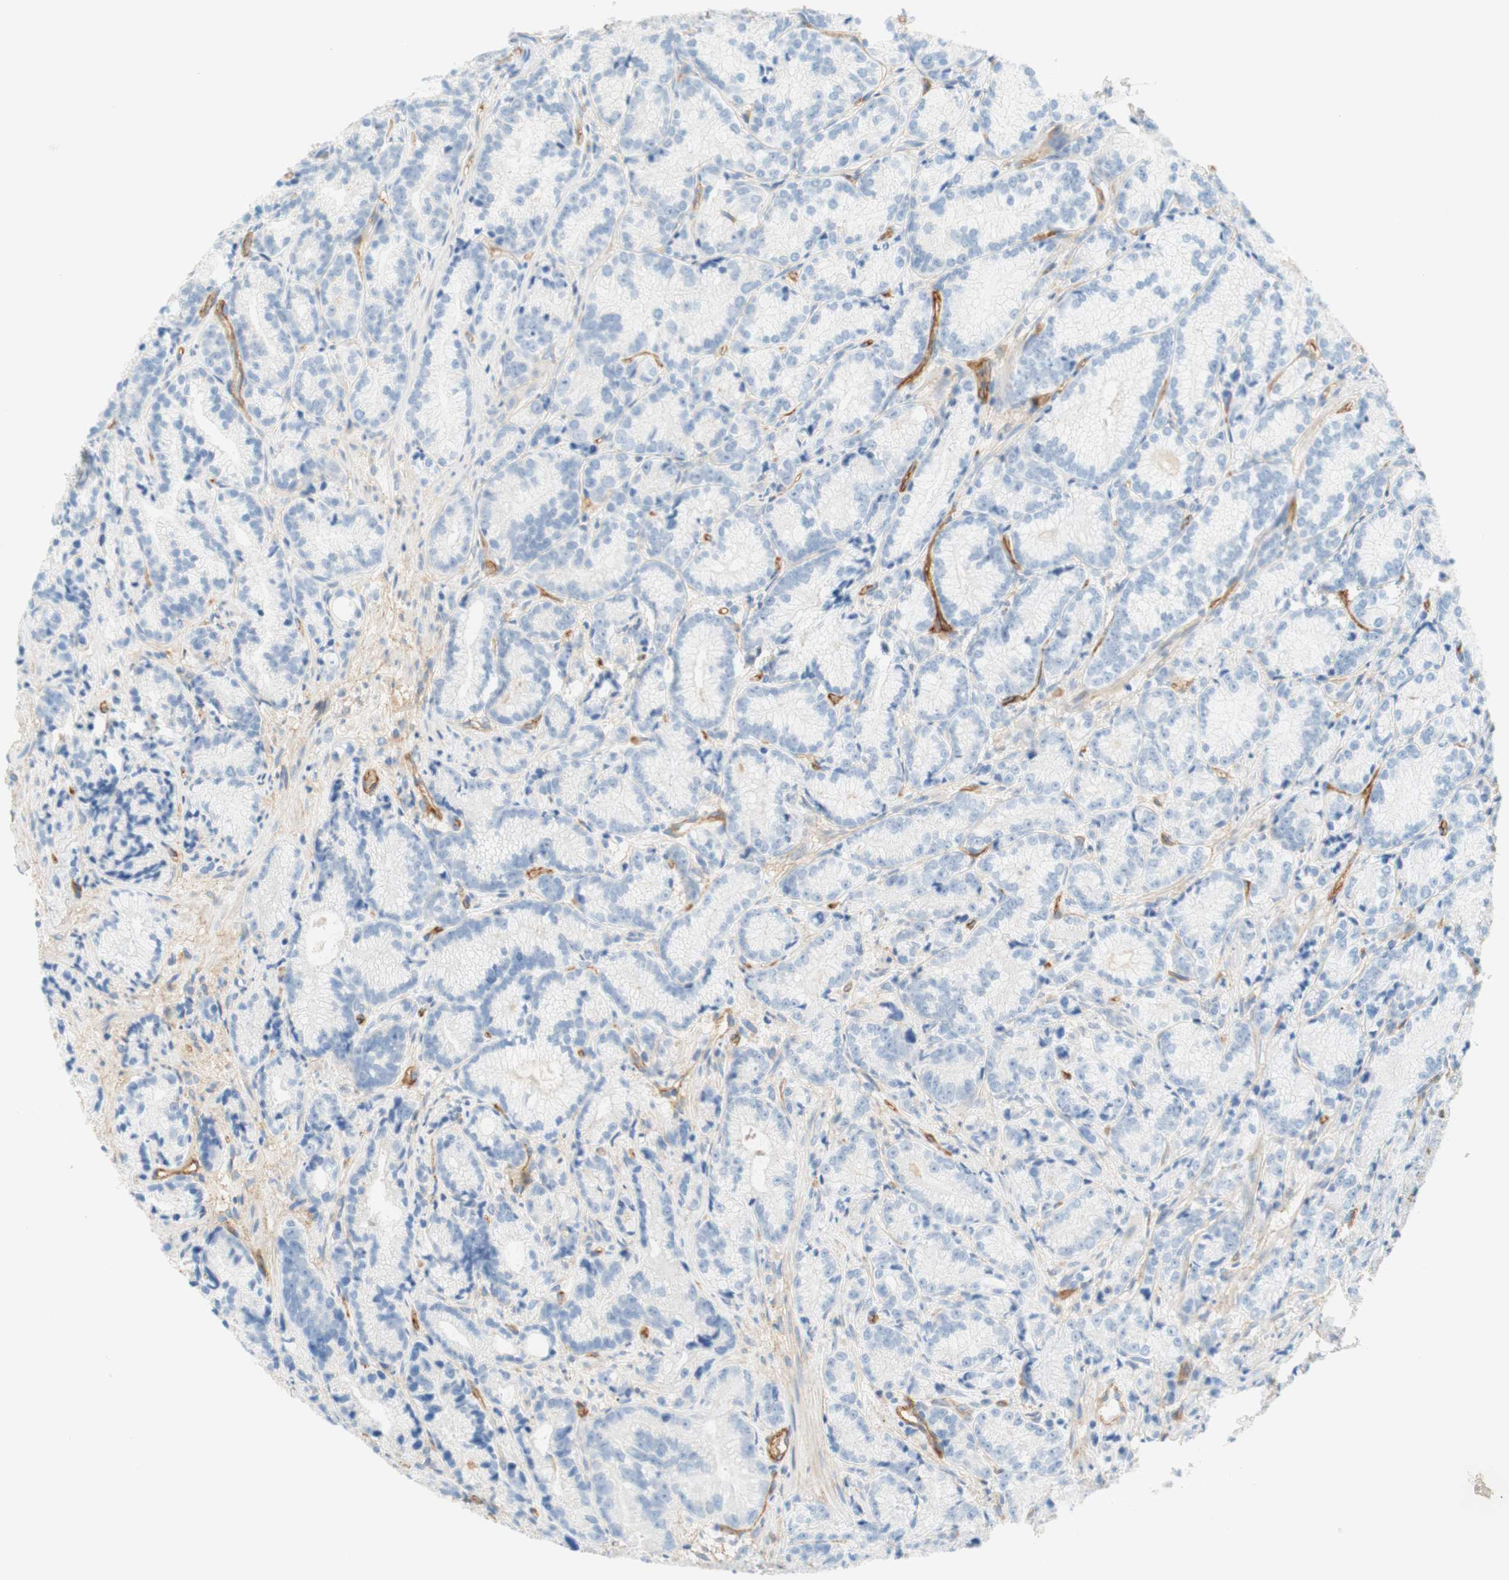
{"staining": {"intensity": "negative", "quantity": "none", "location": "none"}, "tissue": "prostate cancer", "cell_type": "Tumor cells", "image_type": "cancer", "snomed": [{"axis": "morphology", "description": "Adenocarcinoma, Low grade"}, {"axis": "topography", "description": "Prostate"}], "caption": "The immunohistochemistry histopathology image has no significant expression in tumor cells of prostate cancer (adenocarcinoma (low-grade)) tissue. (Immunohistochemistry, brightfield microscopy, high magnification).", "gene": "STOM", "patient": {"sex": "male", "age": 89}}